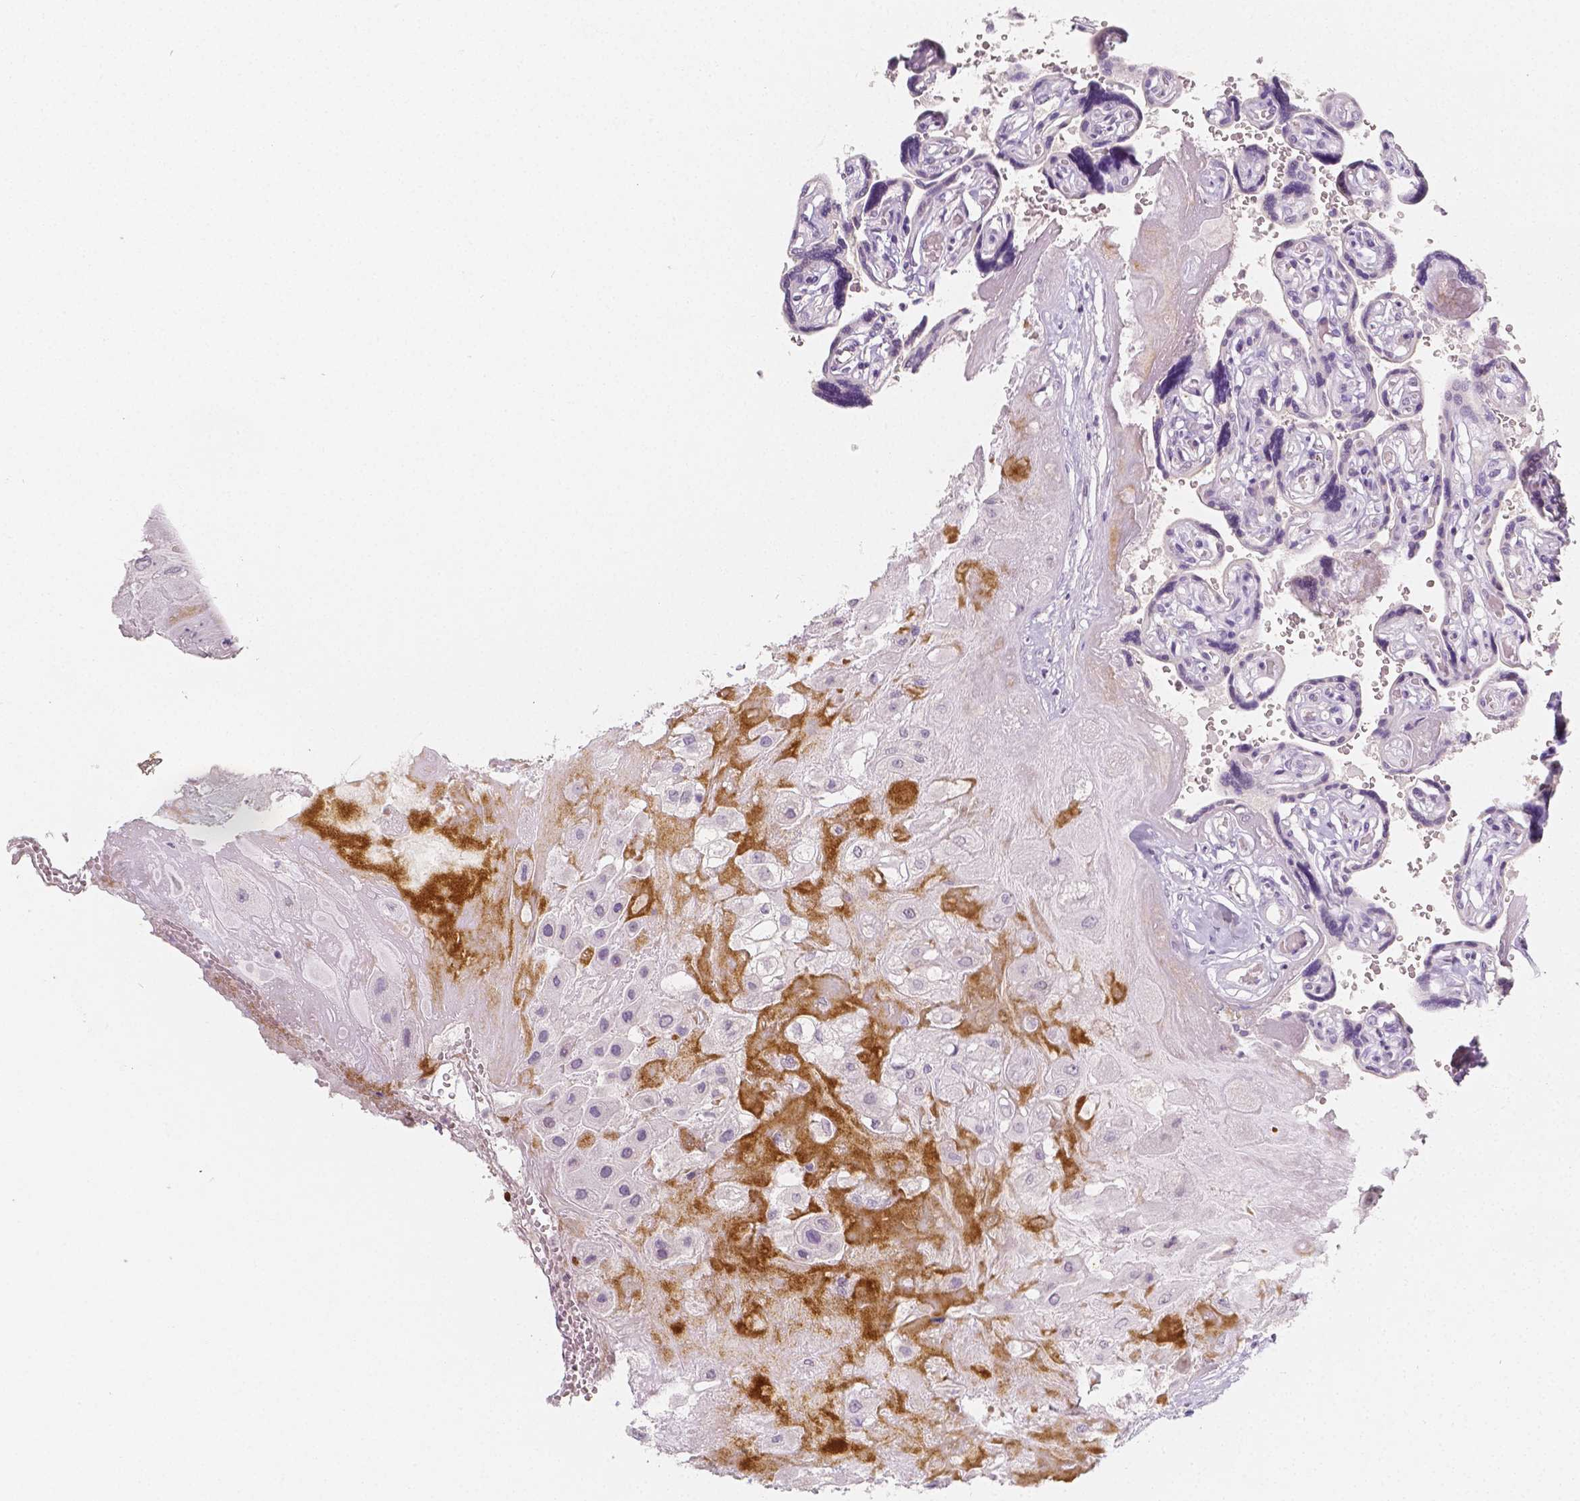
{"staining": {"intensity": "negative", "quantity": "none", "location": "none"}, "tissue": "placenta", "cell_type": "Decidual cells", "image_type": "normal", "snomed": [{"axis": "morphology", "description": "Normal tissue, NOS"}, {"axis": "topography", "description": "Placenta"}], "caption": "Immunohistochemistry (IHC) of normal placenta displays no expression in decidual cells. The staining is performed using DAB brown chromogen with nuclei counter-stained in using hematoxylin.", "gene": "HNF1B", "patient": {"sex": "female", "age": 32}}